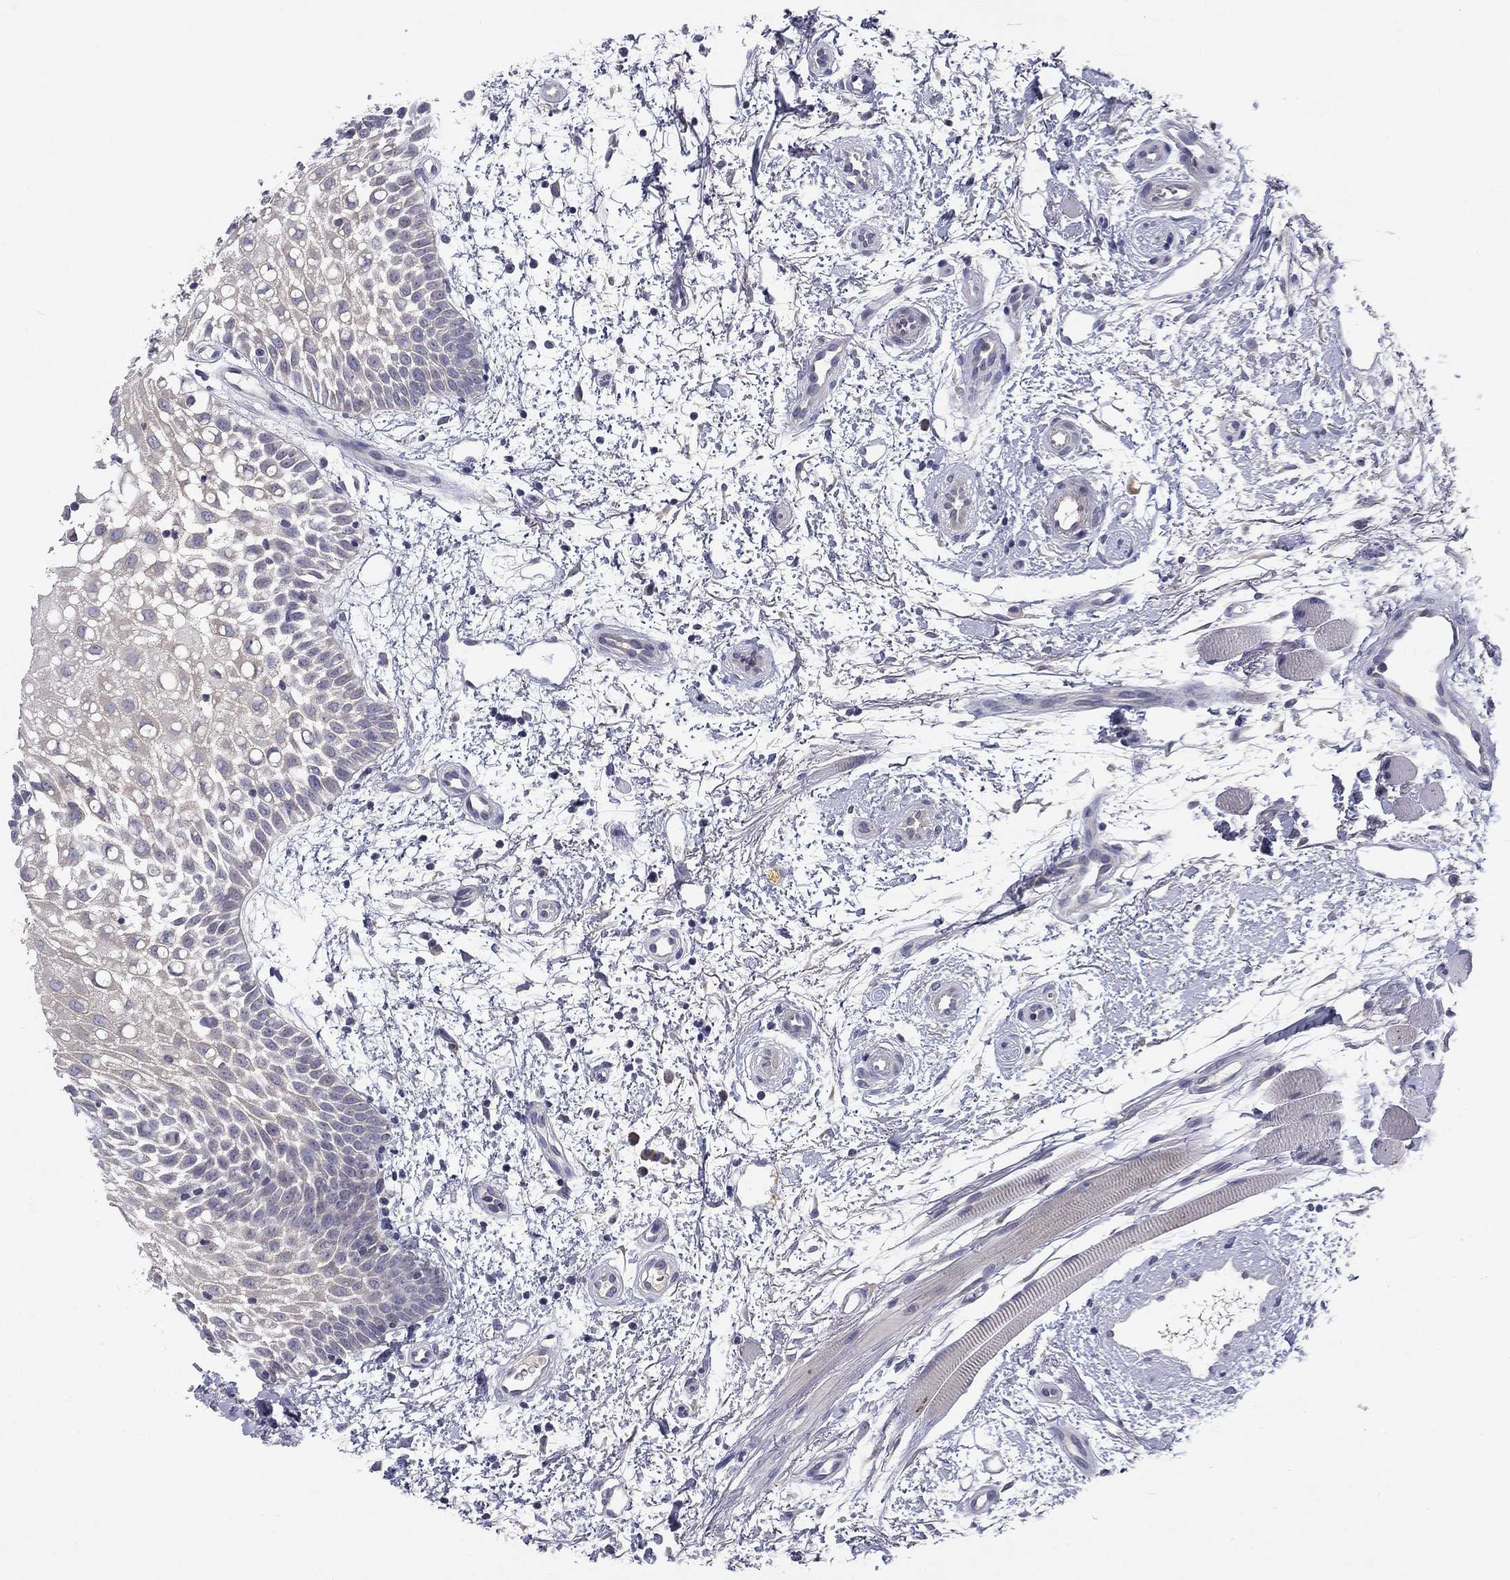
{"staining": {"intensity": "negative", "quantity": "none", "location": "none"}, "tissue": "oral mucosa", "cell_type": "Squamous epithelial cells", "image_type": "normal", "snomed": [{"axis": "morphology", "description": "Normal tissue, NOS"}, {"axis": "morphology", "description": "Squamous cell carcinoma, NOS"}, {"axis": "topography", "description": "Oral tissue"}, {"axis": "topography", "description": "Head-Neck"}], "caption": "Oral mucosa stained for a protein using IHC reveals no staining squamous epithelial cells.", "gene": "CACNA1A", "patient": {"sex": "female", "age": 75}}